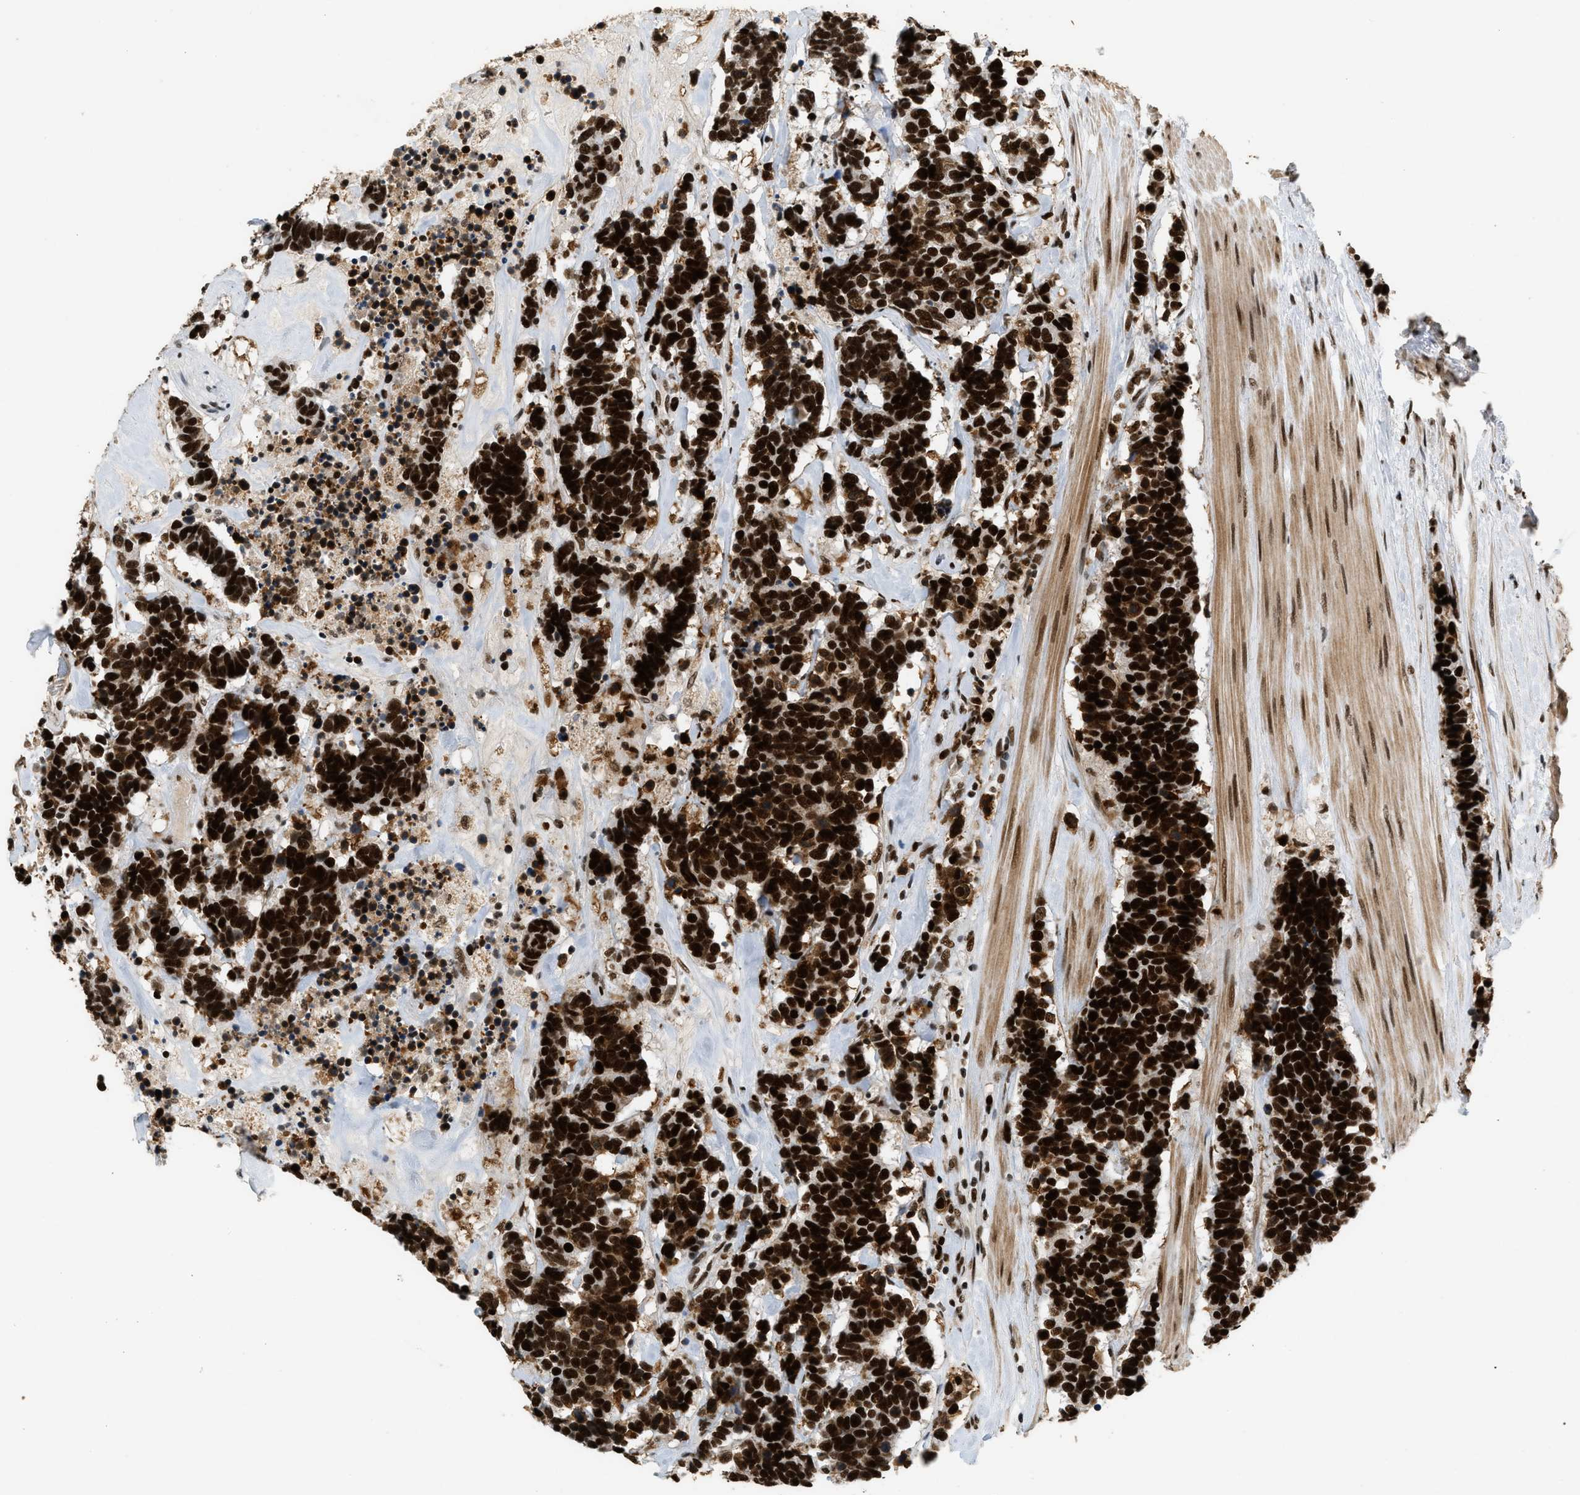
{"staining": {"intensity": "strong", "quantity": ">75%", "location": "nuclear"}, "tissue": "carcinoid", "cell_type": "Tumor cells", "image_type": "cancer", "snomed": [{"axis": "morphology", "description": "Carcinoma, NOS"}, {"axis": "morphology", "description": "Carcinoid, malignant, NOS"}, {"axis": "topography", "description": "Urinary bladder"}], "caption": "DAB (3,3'-diaminobenzidine) immunohistochemical staining of carcinoid demonstrates strong nuclear protein expression in about >75% of tumor cells.", "gene": "SMARCB1", "patient": {"sex": "male", "age": 57}}